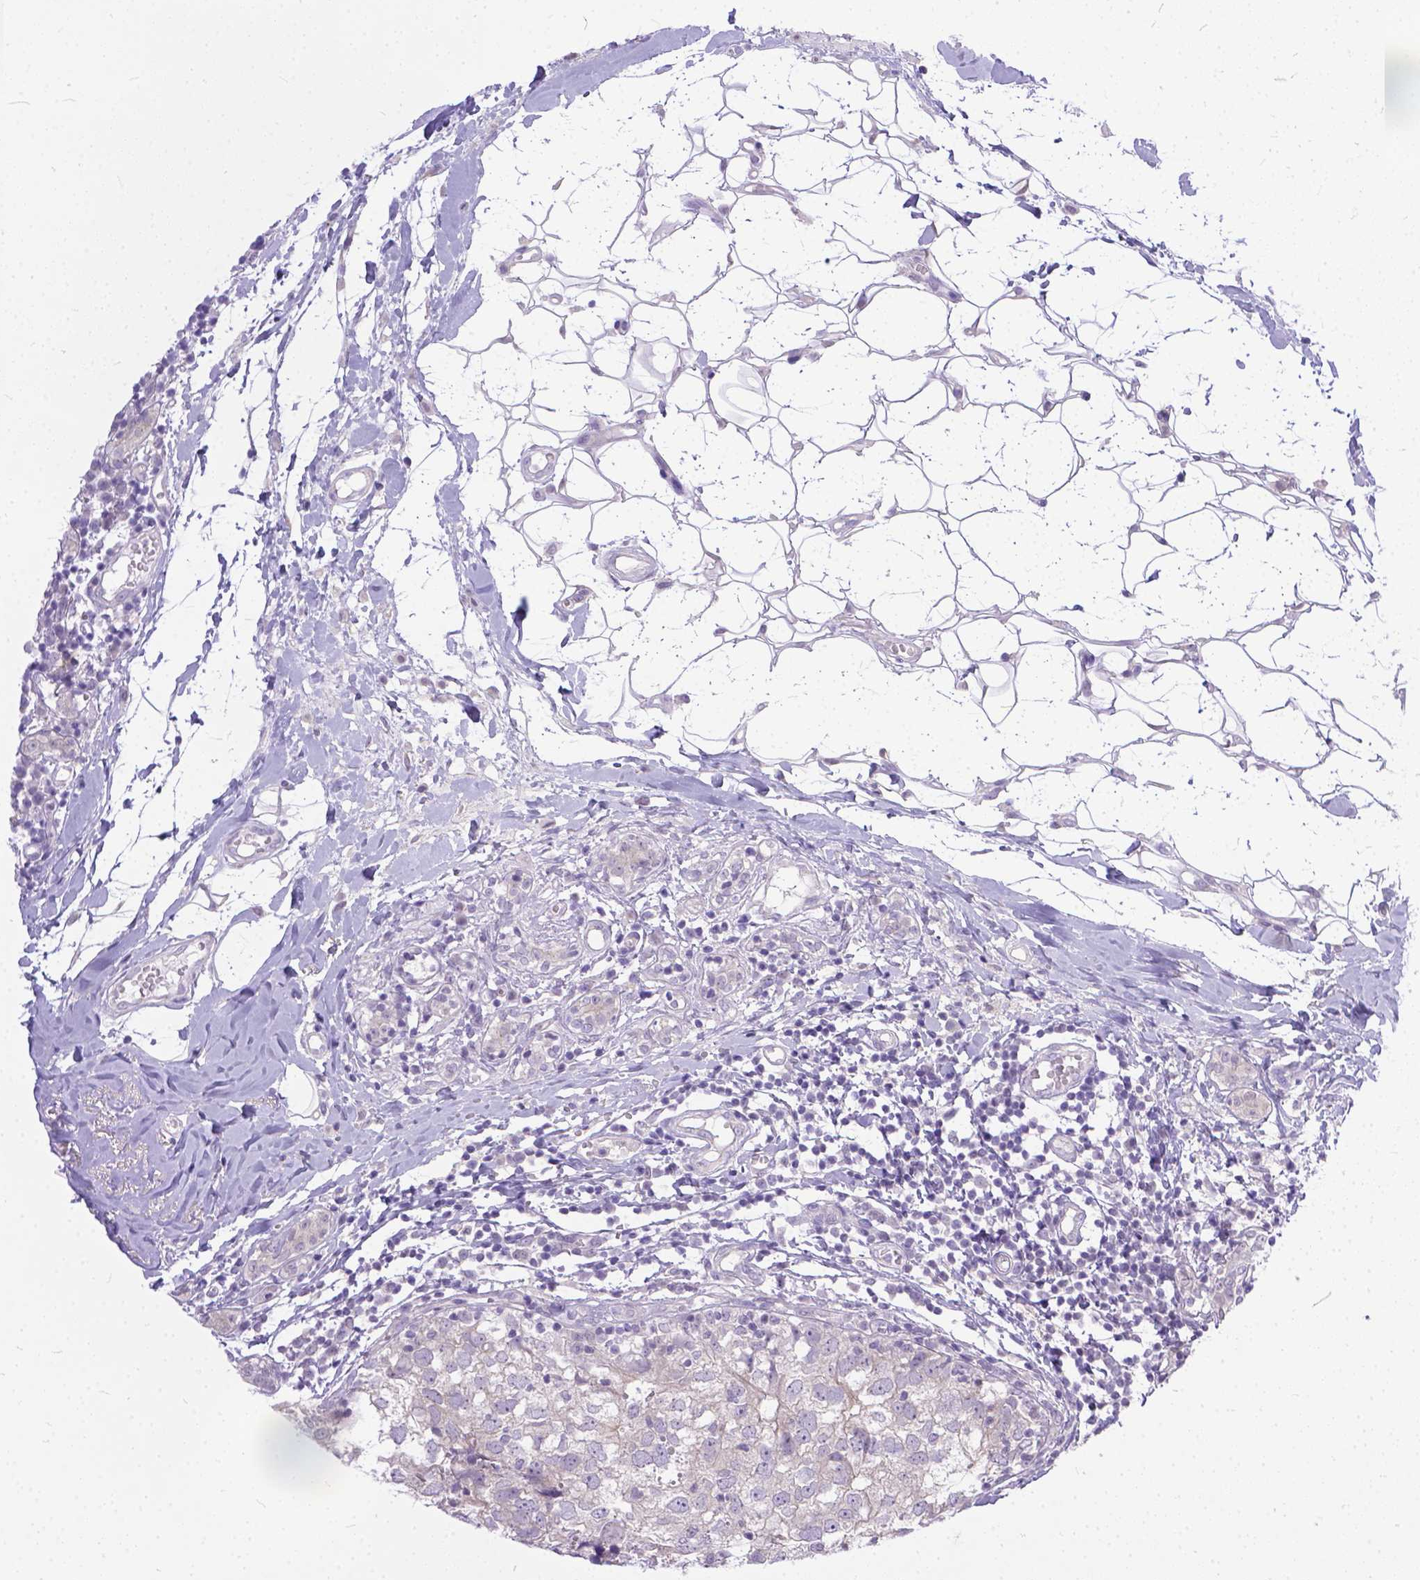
{"staining": {"intensity": "negative", "quantity": "none", "location": "none"}, "tissue": "breast cancer", "cell_type": "Tumor cells", "image_type": "cancer", "snomed": [{"axis": "morphology", "description": "Duct carcinoma"}, {"axis": "topography", "description": "Breast"}], "caption": "Protein analysis of breast cancer displays no significant positivity in tumor cells.", "gene": "TTLL6", "patient": {"sex": "female", "age": 30}}